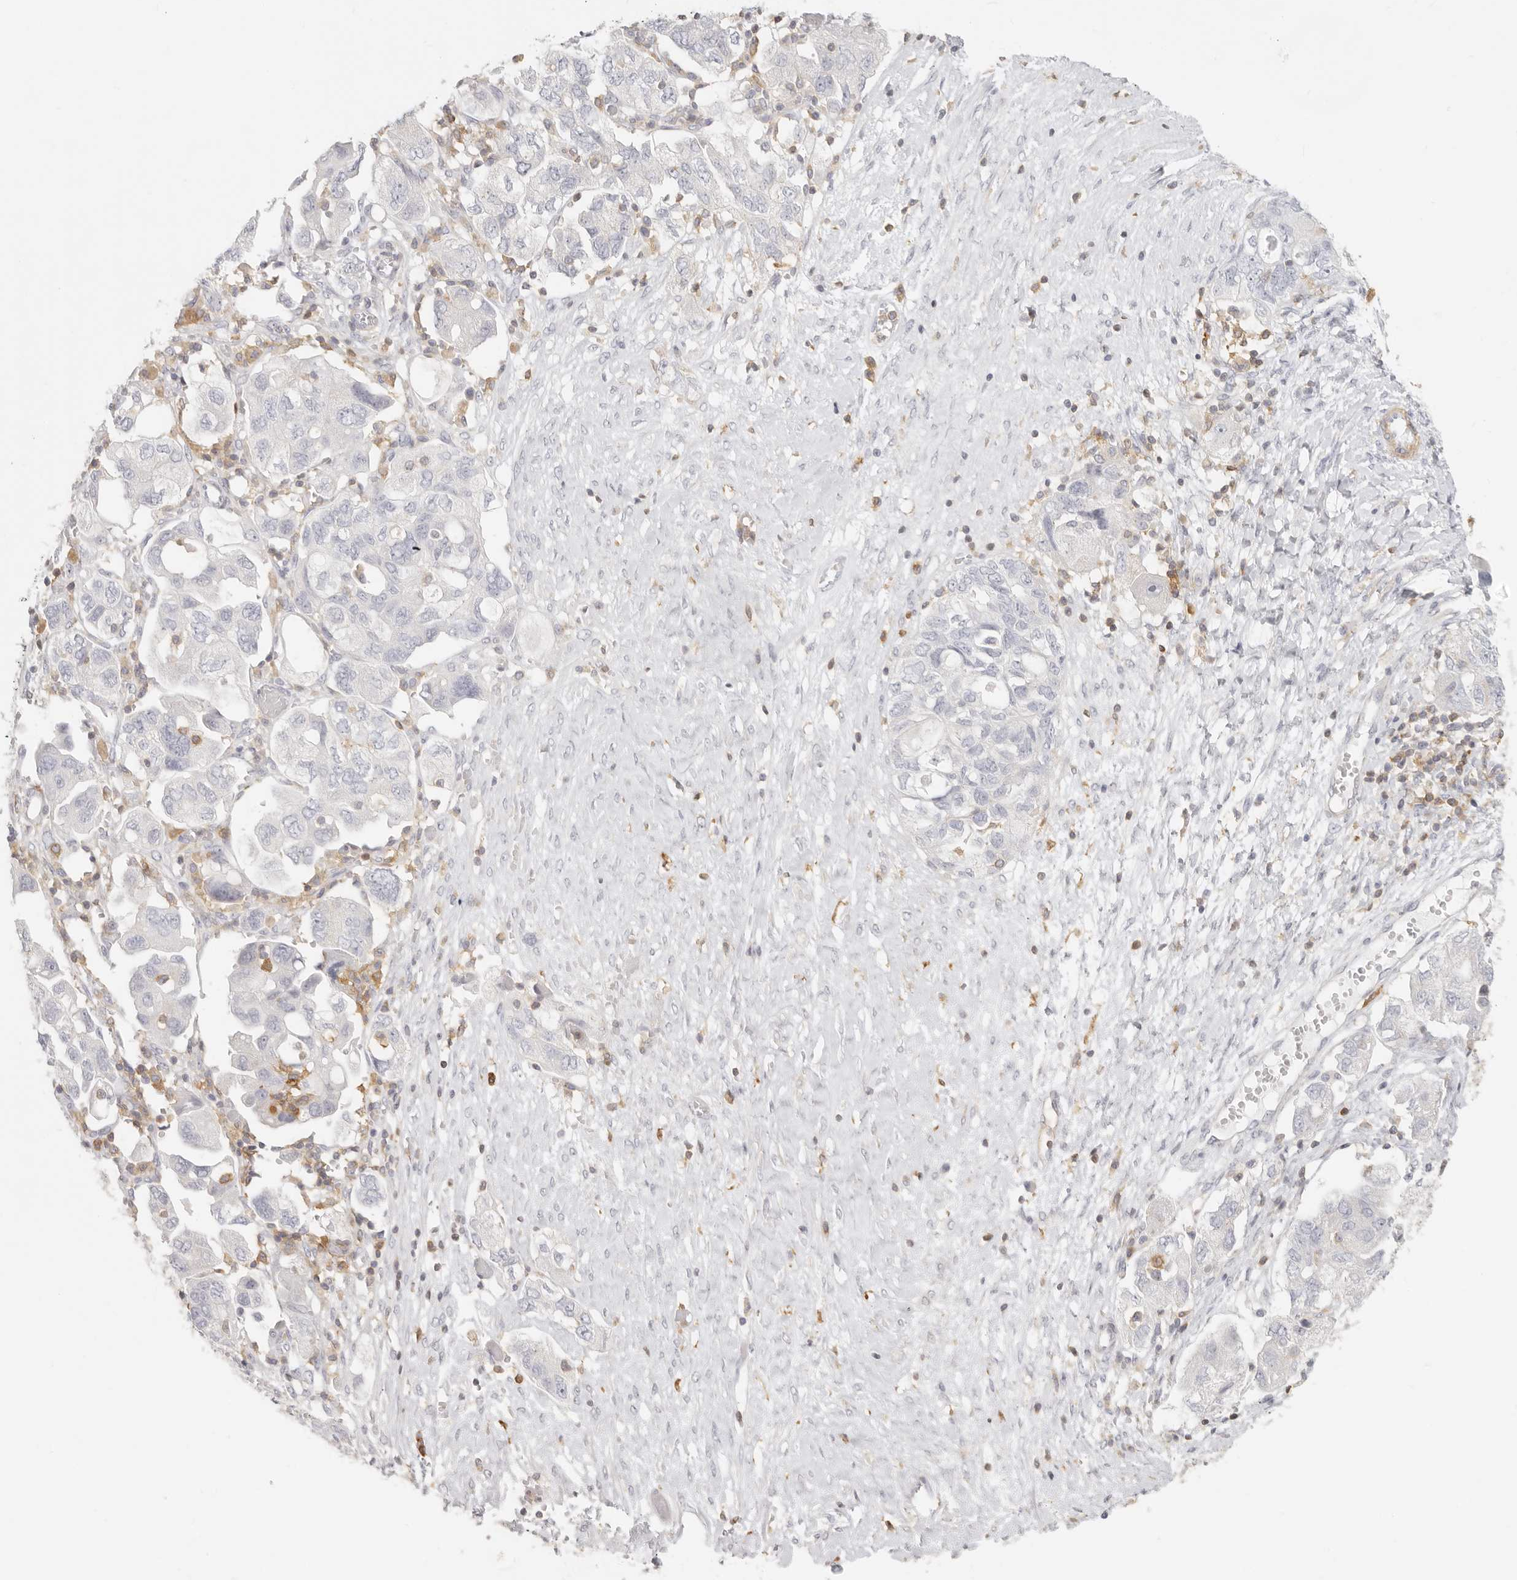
{"staining": {"intensity": "negative", "quantity": "none", "location": "none"}, "tissue": "ovarian cancer", "cell_type": "Tumor cells", "image_type": "cancer", "snomed": [{"axis": "morphology", "description": "Carcinoma, NOS"}, {"axis": "morphology", "description": "Cystadenocarcinoma, serous, NOS"}, {"axis": "topography", "description": "Ovary"}], "caption": "Tumor cells show no significant positivity in serous cystadenocarcinoma (ovarian). Nuclei are stained in blue.", "gene": "NIBAN1", "patient": {"sex": "female", "age": 69}}